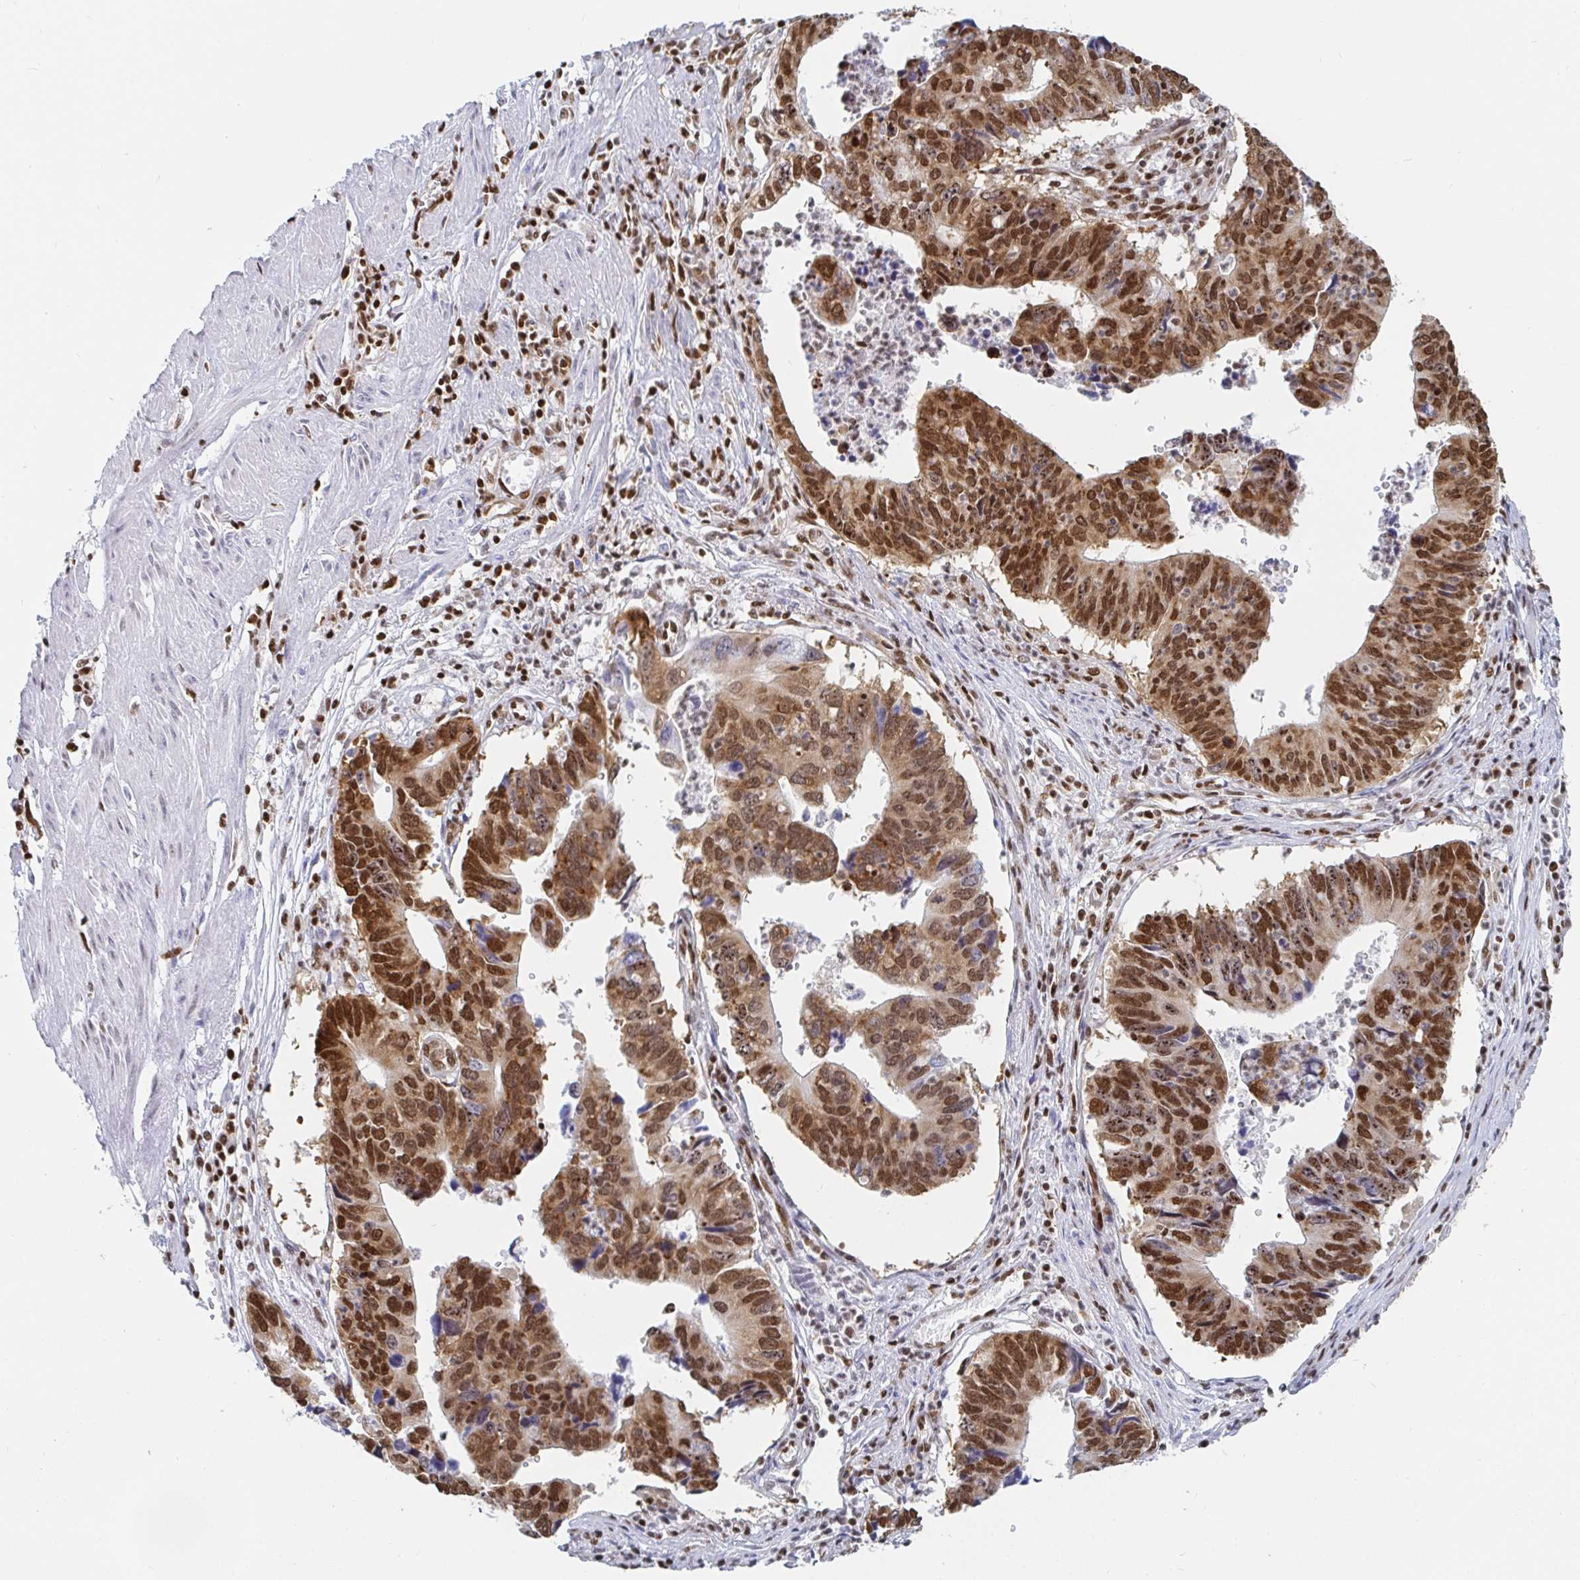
{"staining": {"intensity": "strong", "quantity": ">75%", "location": "cytoplasmic/membranous,nuclear"}, "tissue": "stomach cancer", "cell_type": "Tumor cells", "image_type": "cancer", "snomed": [{"axis": "morphology", "description": "Adenocarcinoma, NOS"}, {"axis": "topography", "description": "Stomach"}], "caption": "Strong cytoplasmic/membranous and nuclear staining is present in approximately >75% of tumor cells in adenocarcinoma (stomach).", "gene": "EWSR1", "patient": {"sex": "male", "age": 59}}